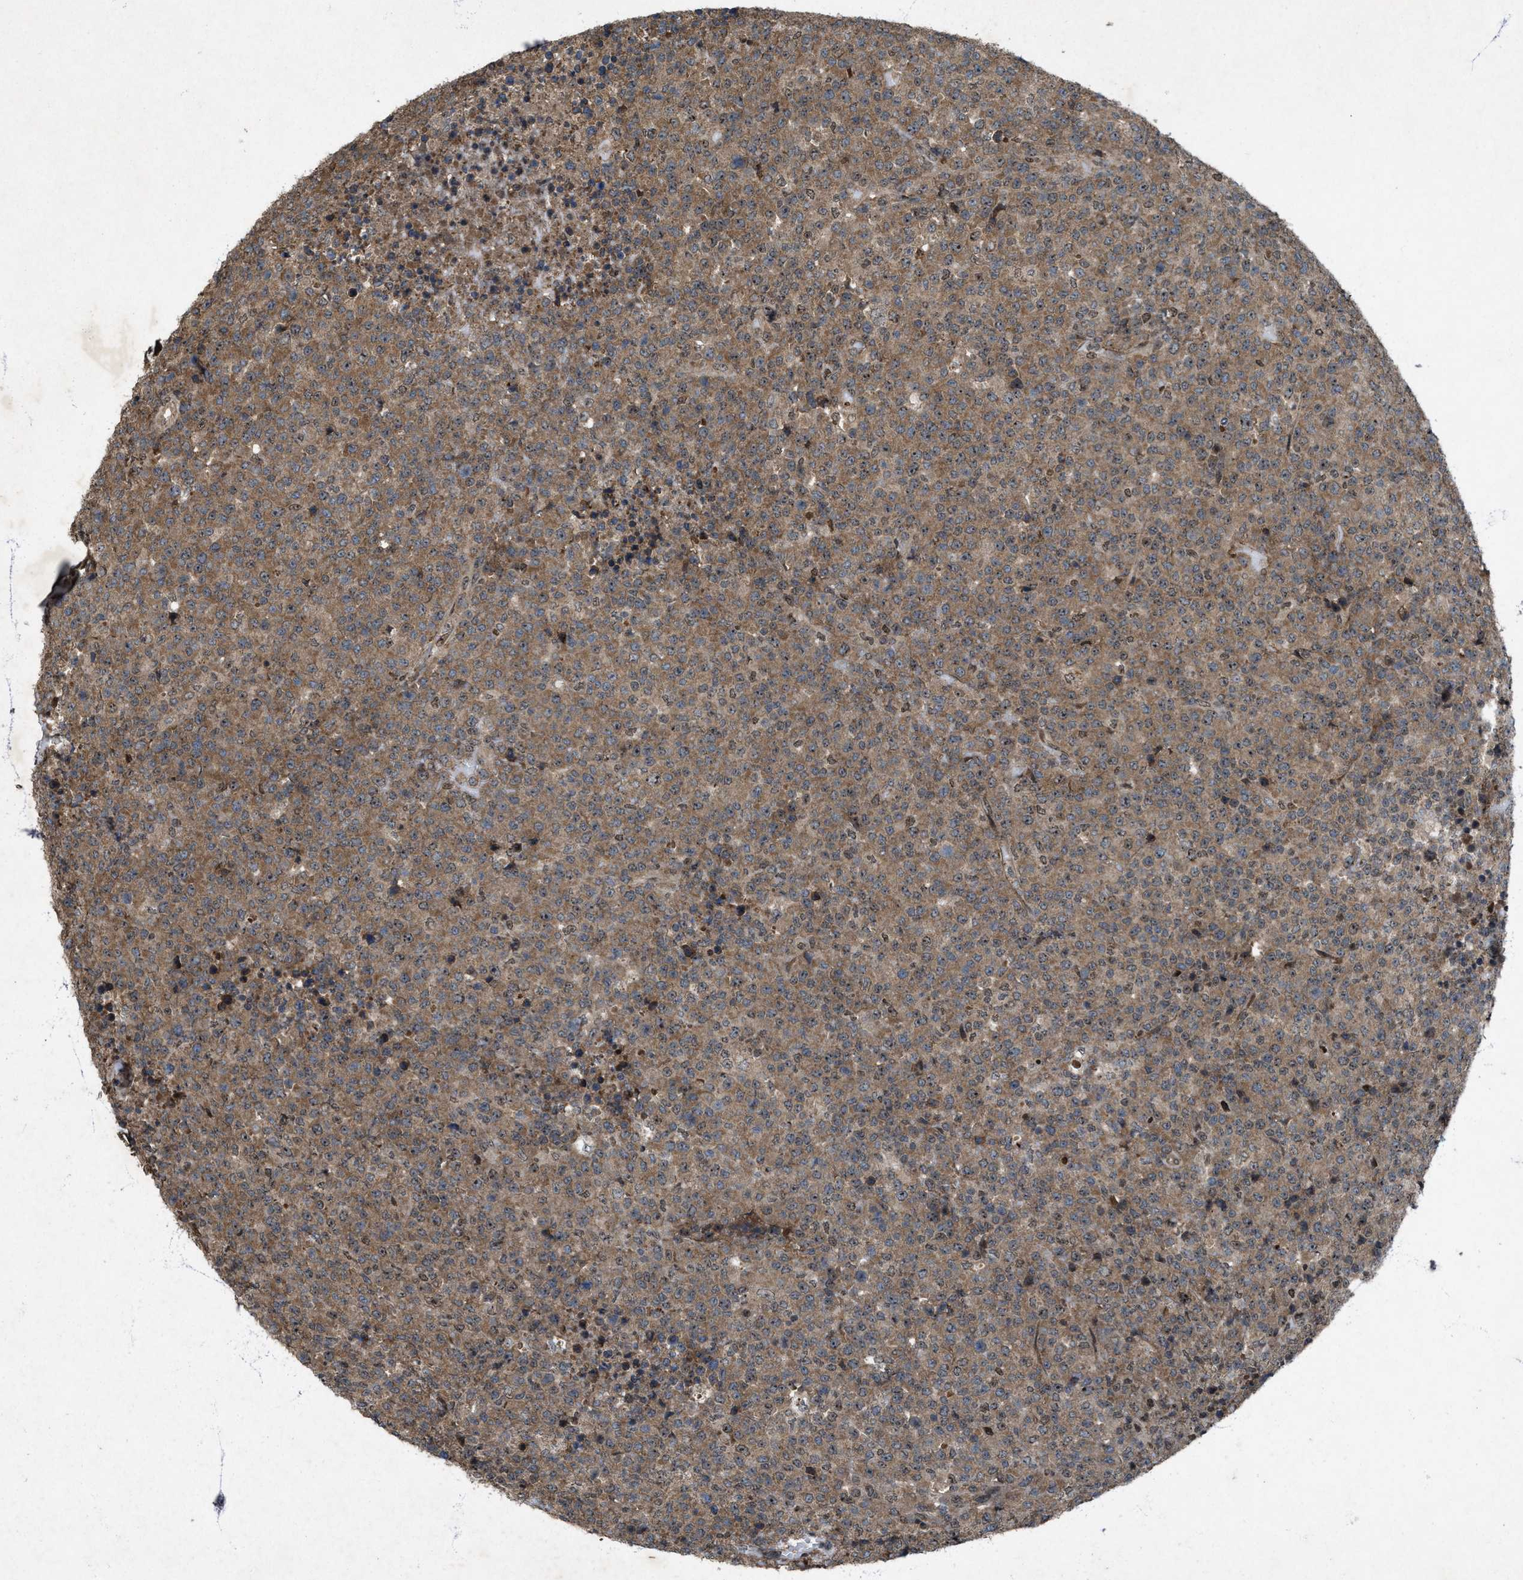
{"staining": {"intensity": "moderate", "quantity": ">75%", "location": "cytoplasmic/membranous,nuclear"}, "tissue": "lymphoma", "cell_type": "Tumor cells", "image_type": "cancer", "snomed": [{"axis": "morphology", "description": "Malignant lymphoma, non-Hodgkin's type, High grade"}, {"axis": "topography", "description": "Lymph node"}], "caption": "Protein staining reveals moderate cytoplasmic/membranous and nuclear staining in approximately >75% of tumor cells in lymphoma.", "gene": "PDP2", "patient": {"sex": "male", "age": 13}}